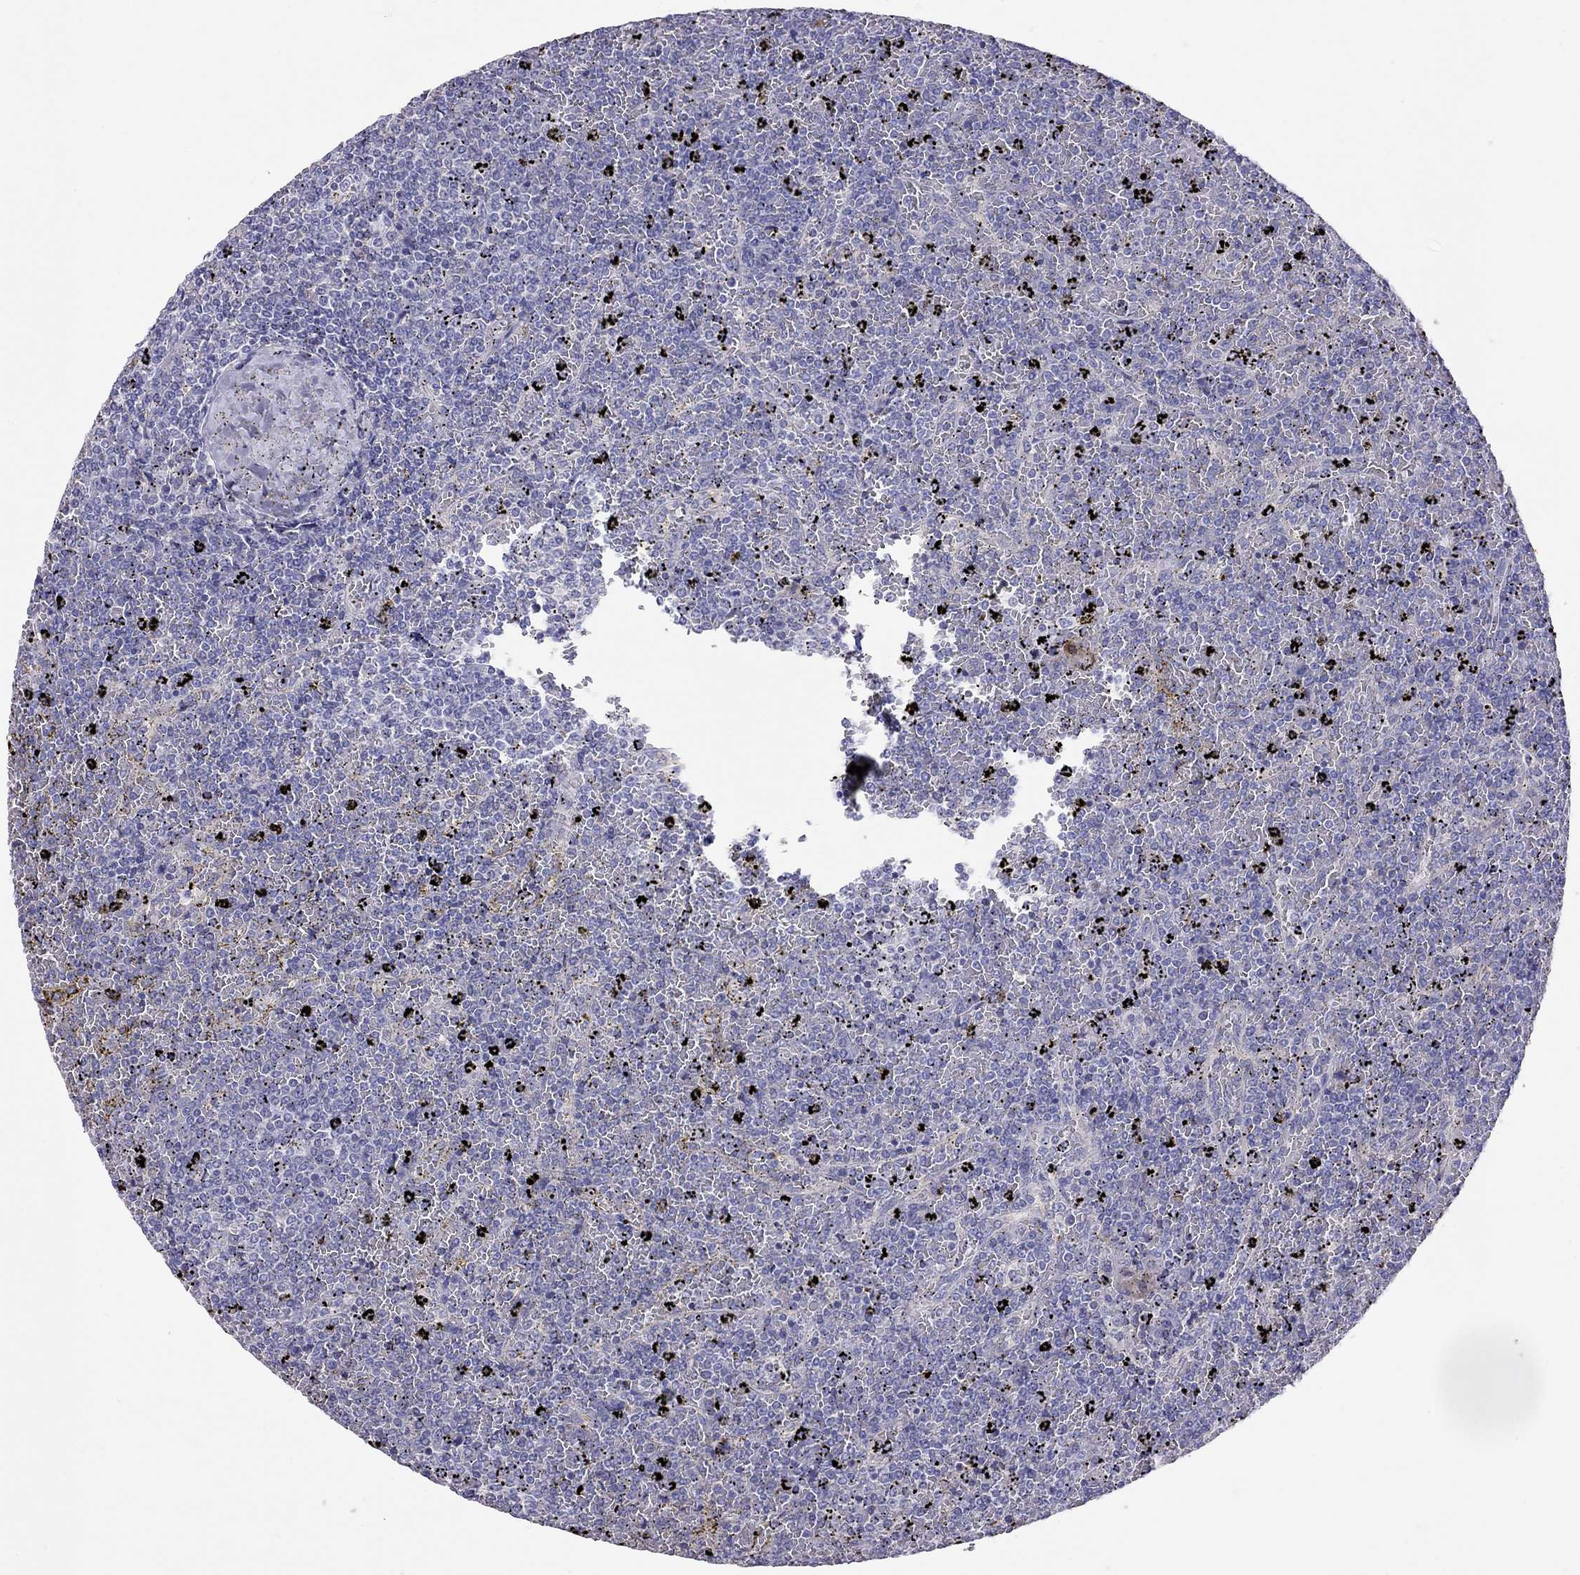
{"staining": {"intensity": "negative", "quantity": "none", "location": "none"}, "tissue": "lymphoma", "cell_type": "Tumor cells", "image_type": "cancer", "snomed": [{"axis": "morphology", "description": "Malignant lymphoma, non-Hodgkin's type, Low grade"}, {"axis": "topography", "description": "Spleen"}], "caption": "Immunohistochemistry histopathology image of lymphoma stained for a protein (brown), which displays no staining in tumor cells.", "gene": "ALOX15B", "patient": {"sex": "female", "age": 77}}